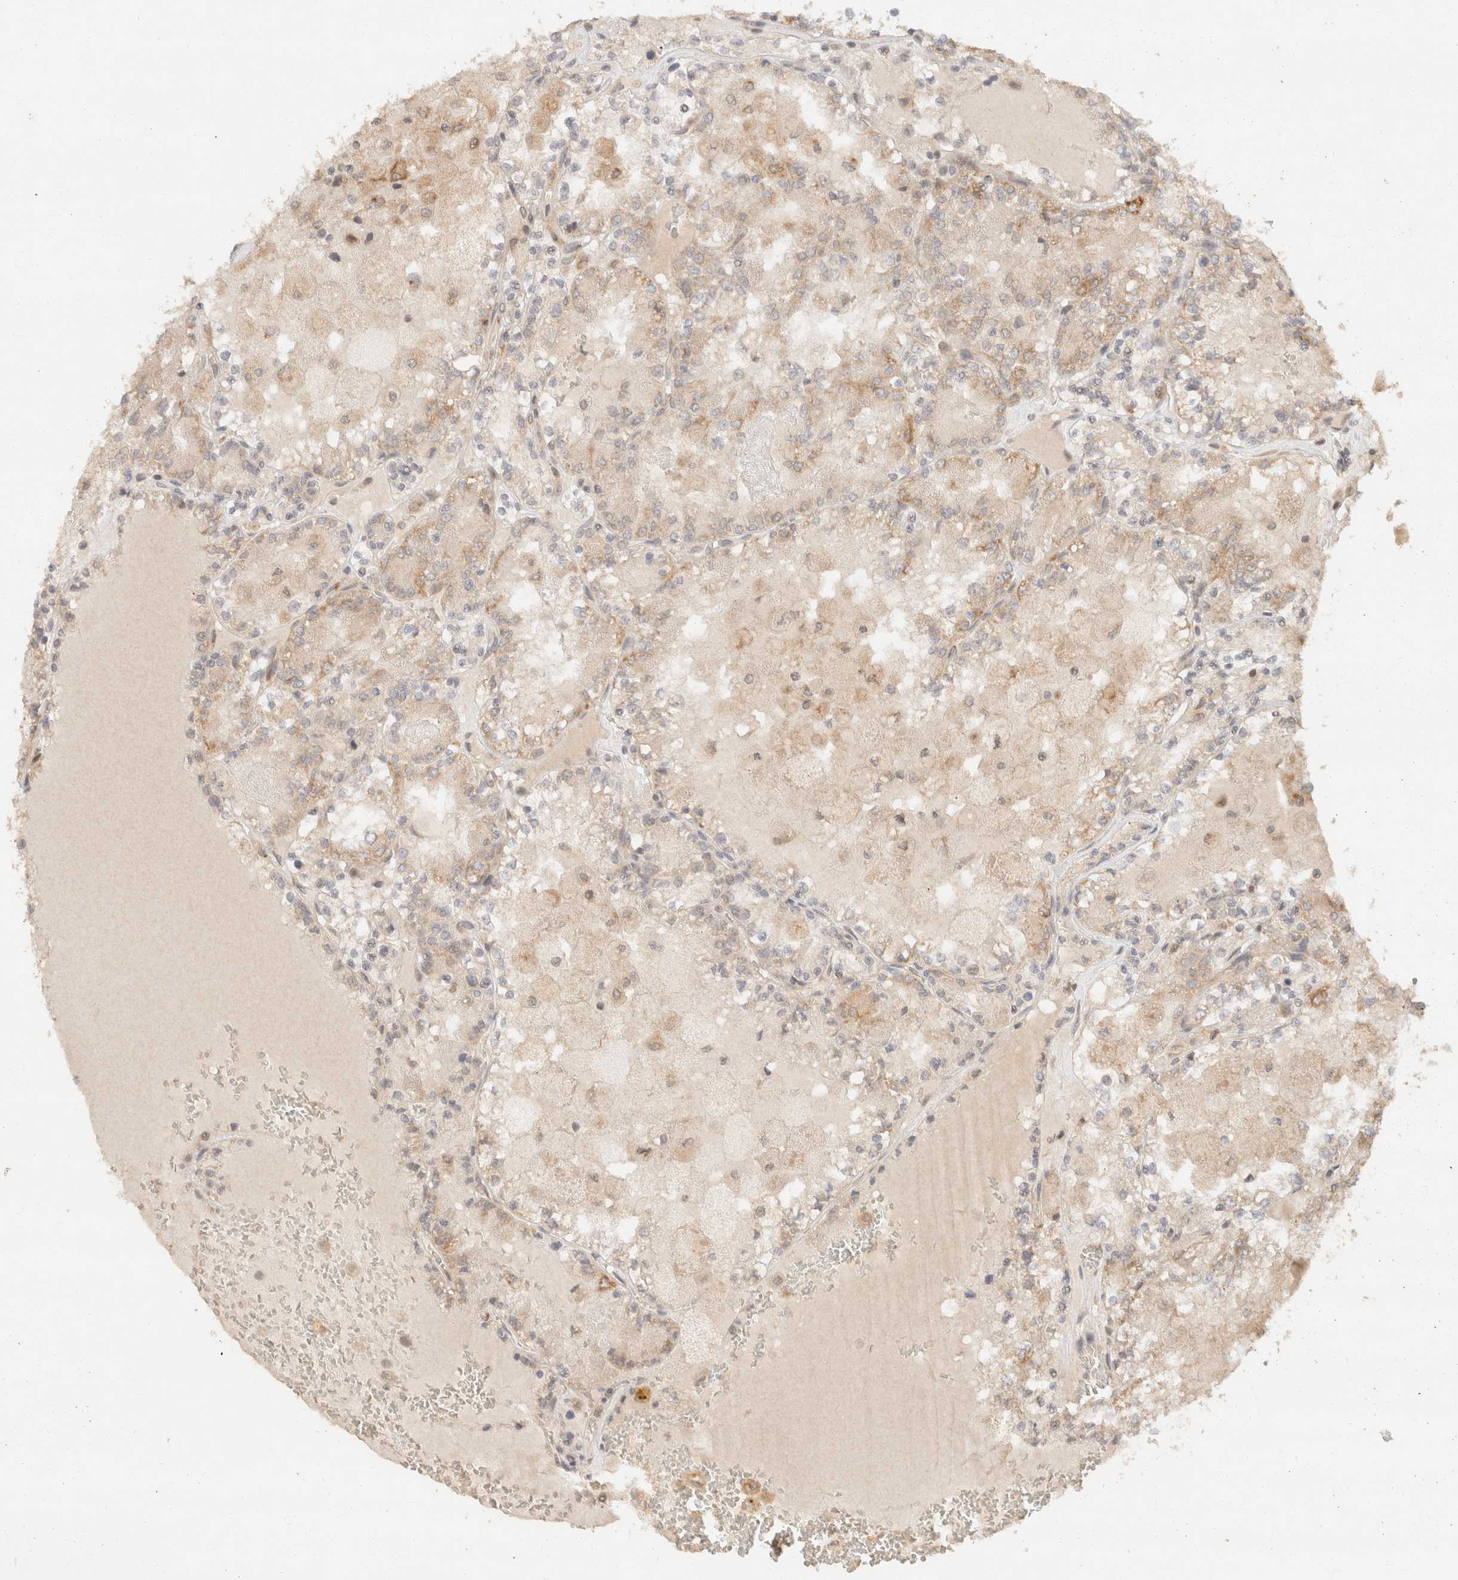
{"staining": {"intensity": "weak", "quantity": "25%-75%", "location": "cytoplasmic/membranous"}, "tissue": "renal cancer", "cell_type": "Tumor cells", "image_type": "cancer", "snomed": [{"axis": "morphology", "description": "Adenocarcinoma, NOS"}, {"axis": "topography", "description": "Kidney"}], "caption": "DAB (3,3'-diaminobenzidine) immunohistochemical staining of human renal cancer shows weak cytoplasmic/membranous protein positivity in approximately 25%-75% of tumor cells. (DAB = brown stain, brightfield microscopy at high magnification).", "gene": "TACC1", "patient": {"sex": "female", "age": 56}}